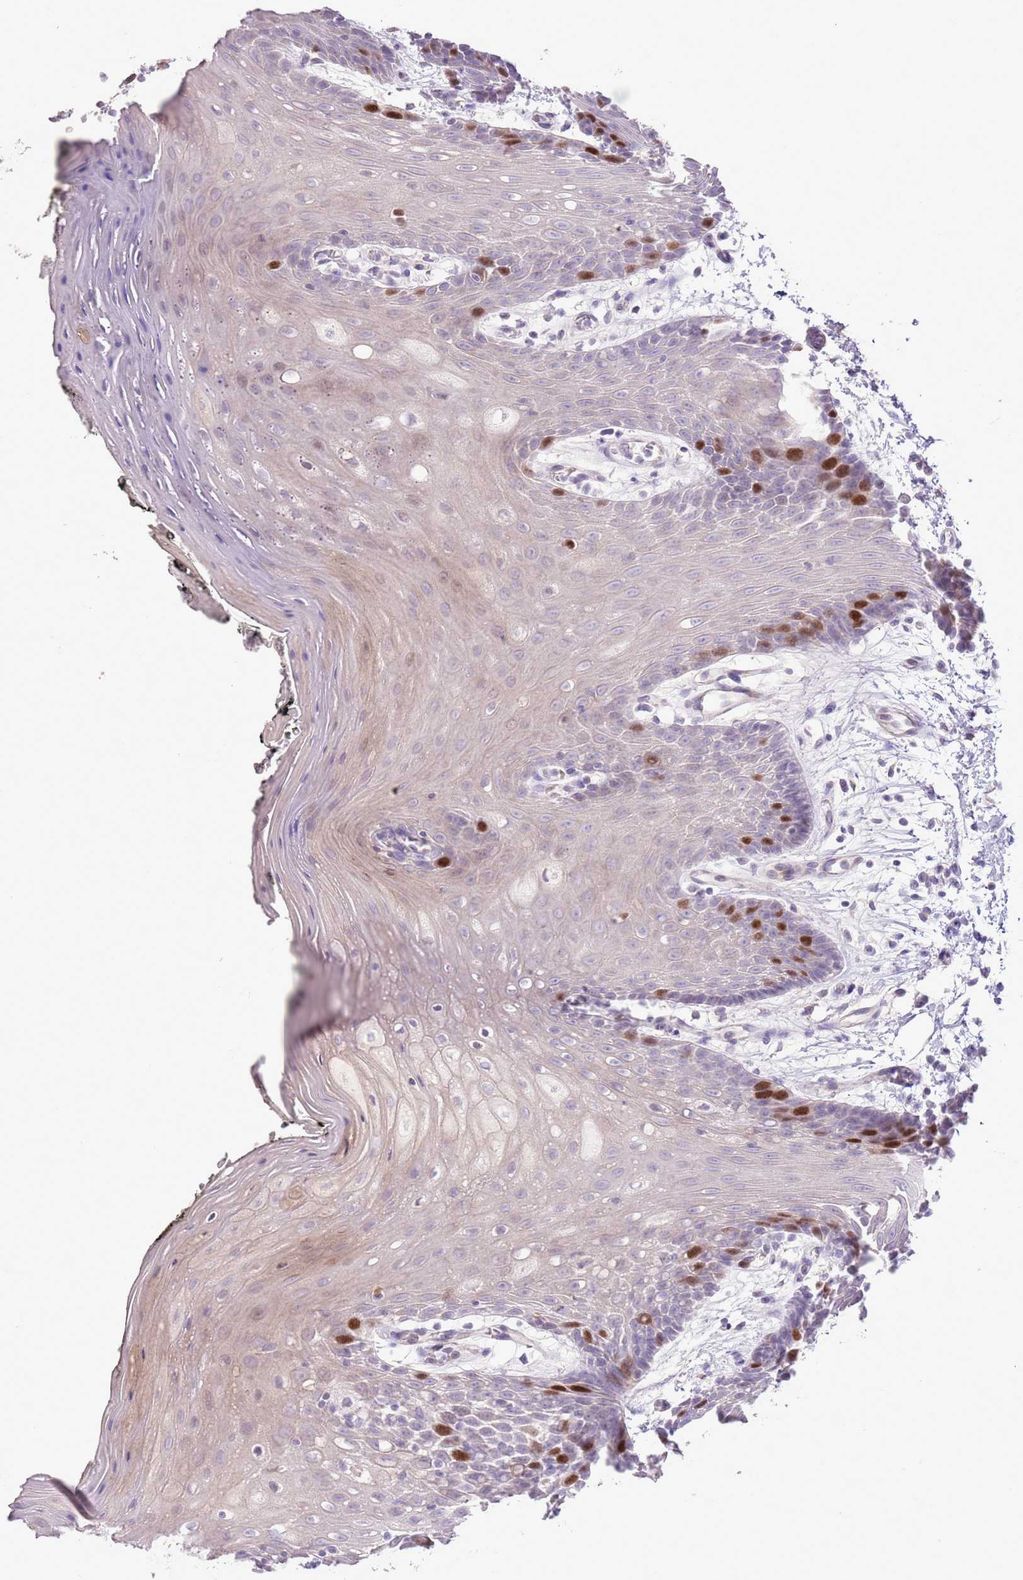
{"staining": {"intensity": "strong", "quantity": "25%-75%", "location": "nuclear"}, "tissue": "oral mucosa", "cell_type": "Squamous epithelial cells", "image_type": "normal", "snomed": [{"axis": "morphology", "description": "Normal tissue, NOS"}, {"axis": "topography", "description": "Oral tissue"}, {"axis": "topography", "description": "Tounge, NOS"}], "caption": "High-power microscopy captured an immunohistochemistry (IHC) histopathology image of normal oral mucosa, revealing strong nuclear positivity in approximately 25%-75% of squamous epithelial cells. Using DAB (brown) and hematoxylin (blue) stains, captured at high magnification using brightfield microscopy.", "gene": "GMNN", "patient": {"sex": "female", "age": 59}}